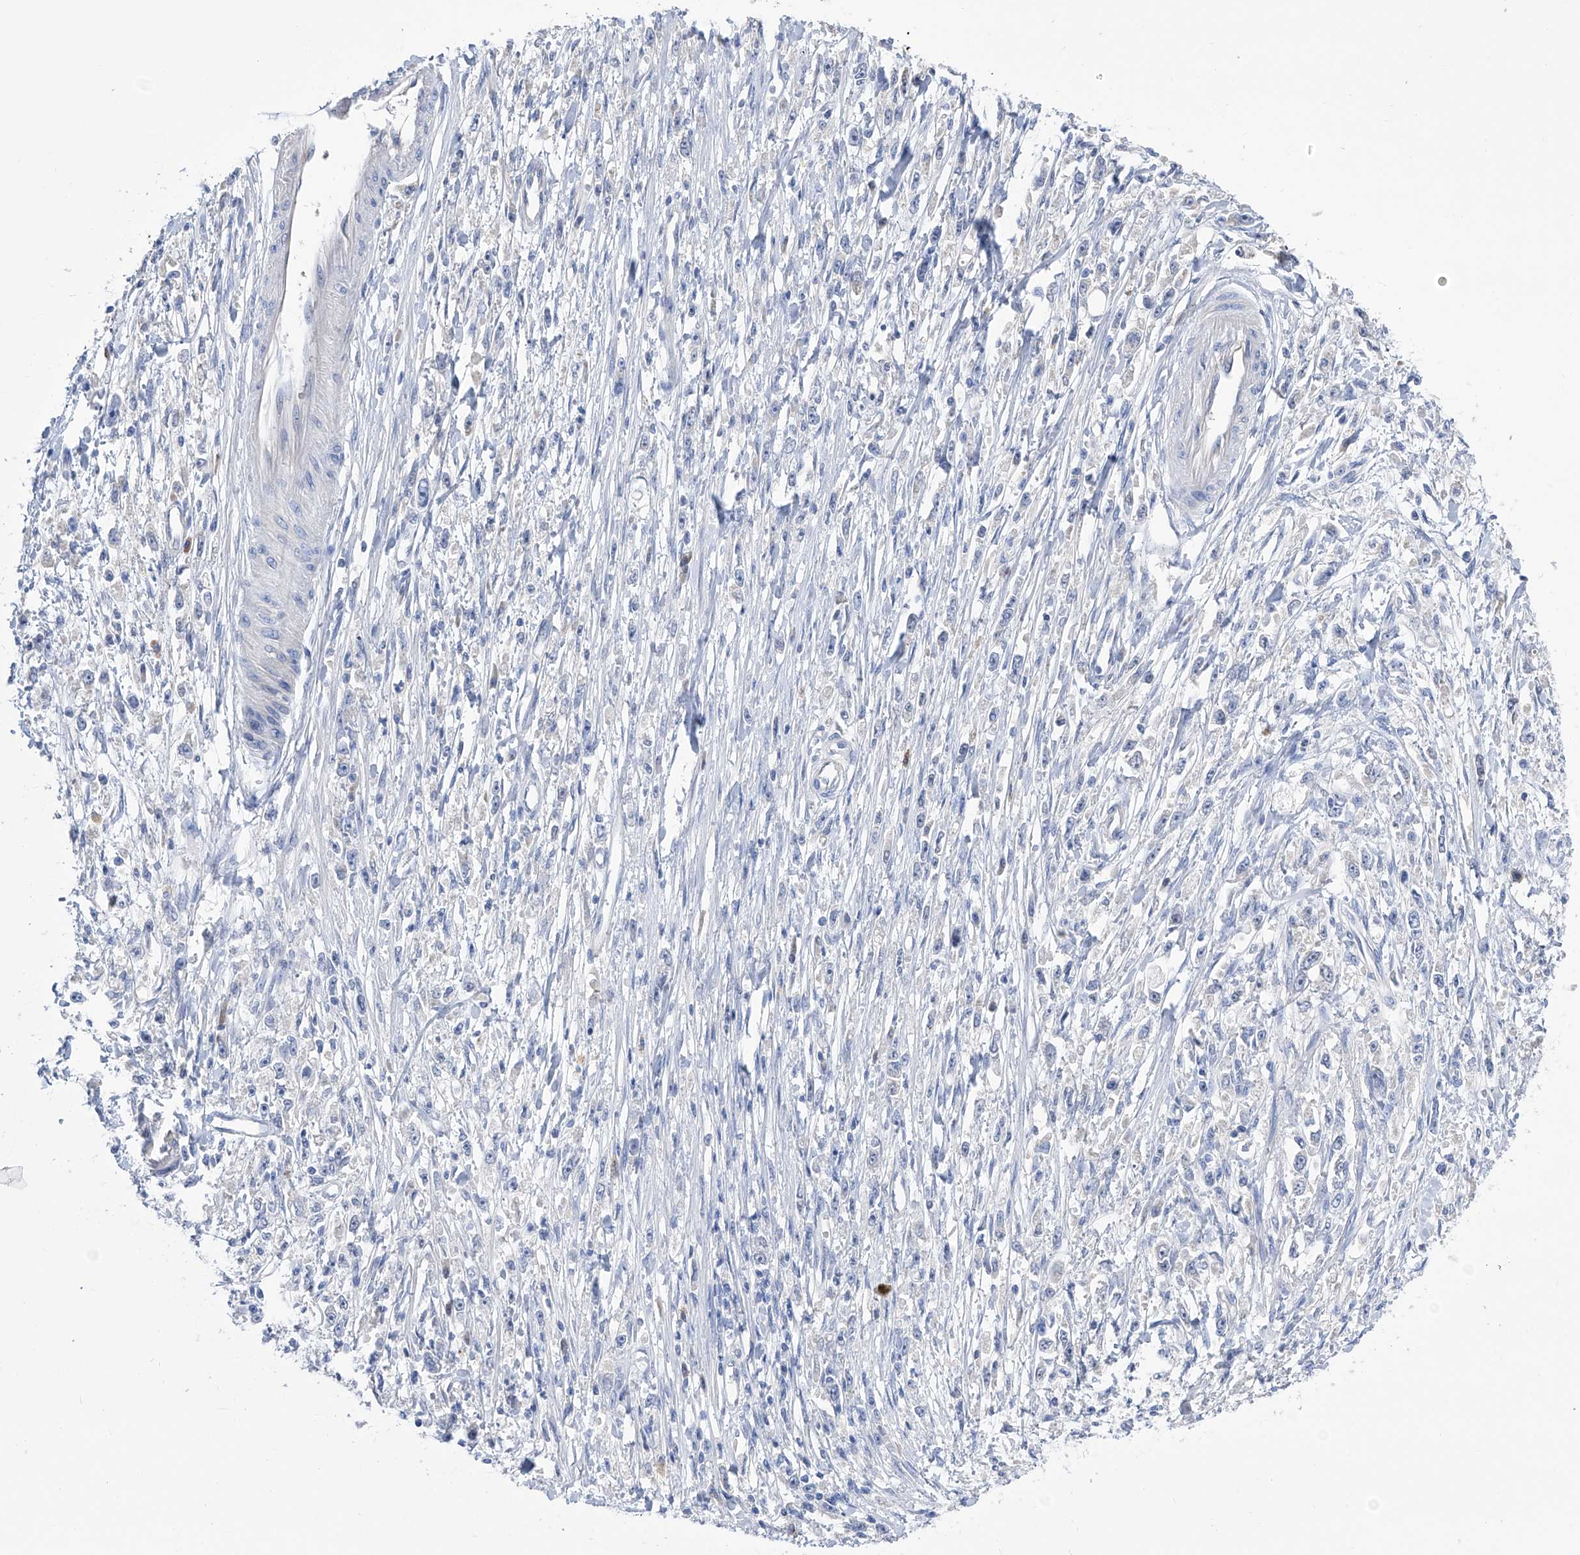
{"staining": {"intensity": "negative", "quantity": "none", "location": "none"}, "tissue": "stomach cancer", "cell_type": "Tumor cells", "image_type": "cancer", "snomed": [{"axis": "morphology", "description": "Adenocarcinoma, NOS"}, {"axis": "topography", "description": "Stomach"}], "caption": "This is an immunohistochemistry image of human stomach cancer (adenocarcinoma). There is no positivity in tumor cells.", "gene": "PGM3", "patient": {"sex": "female", "age": 59}}